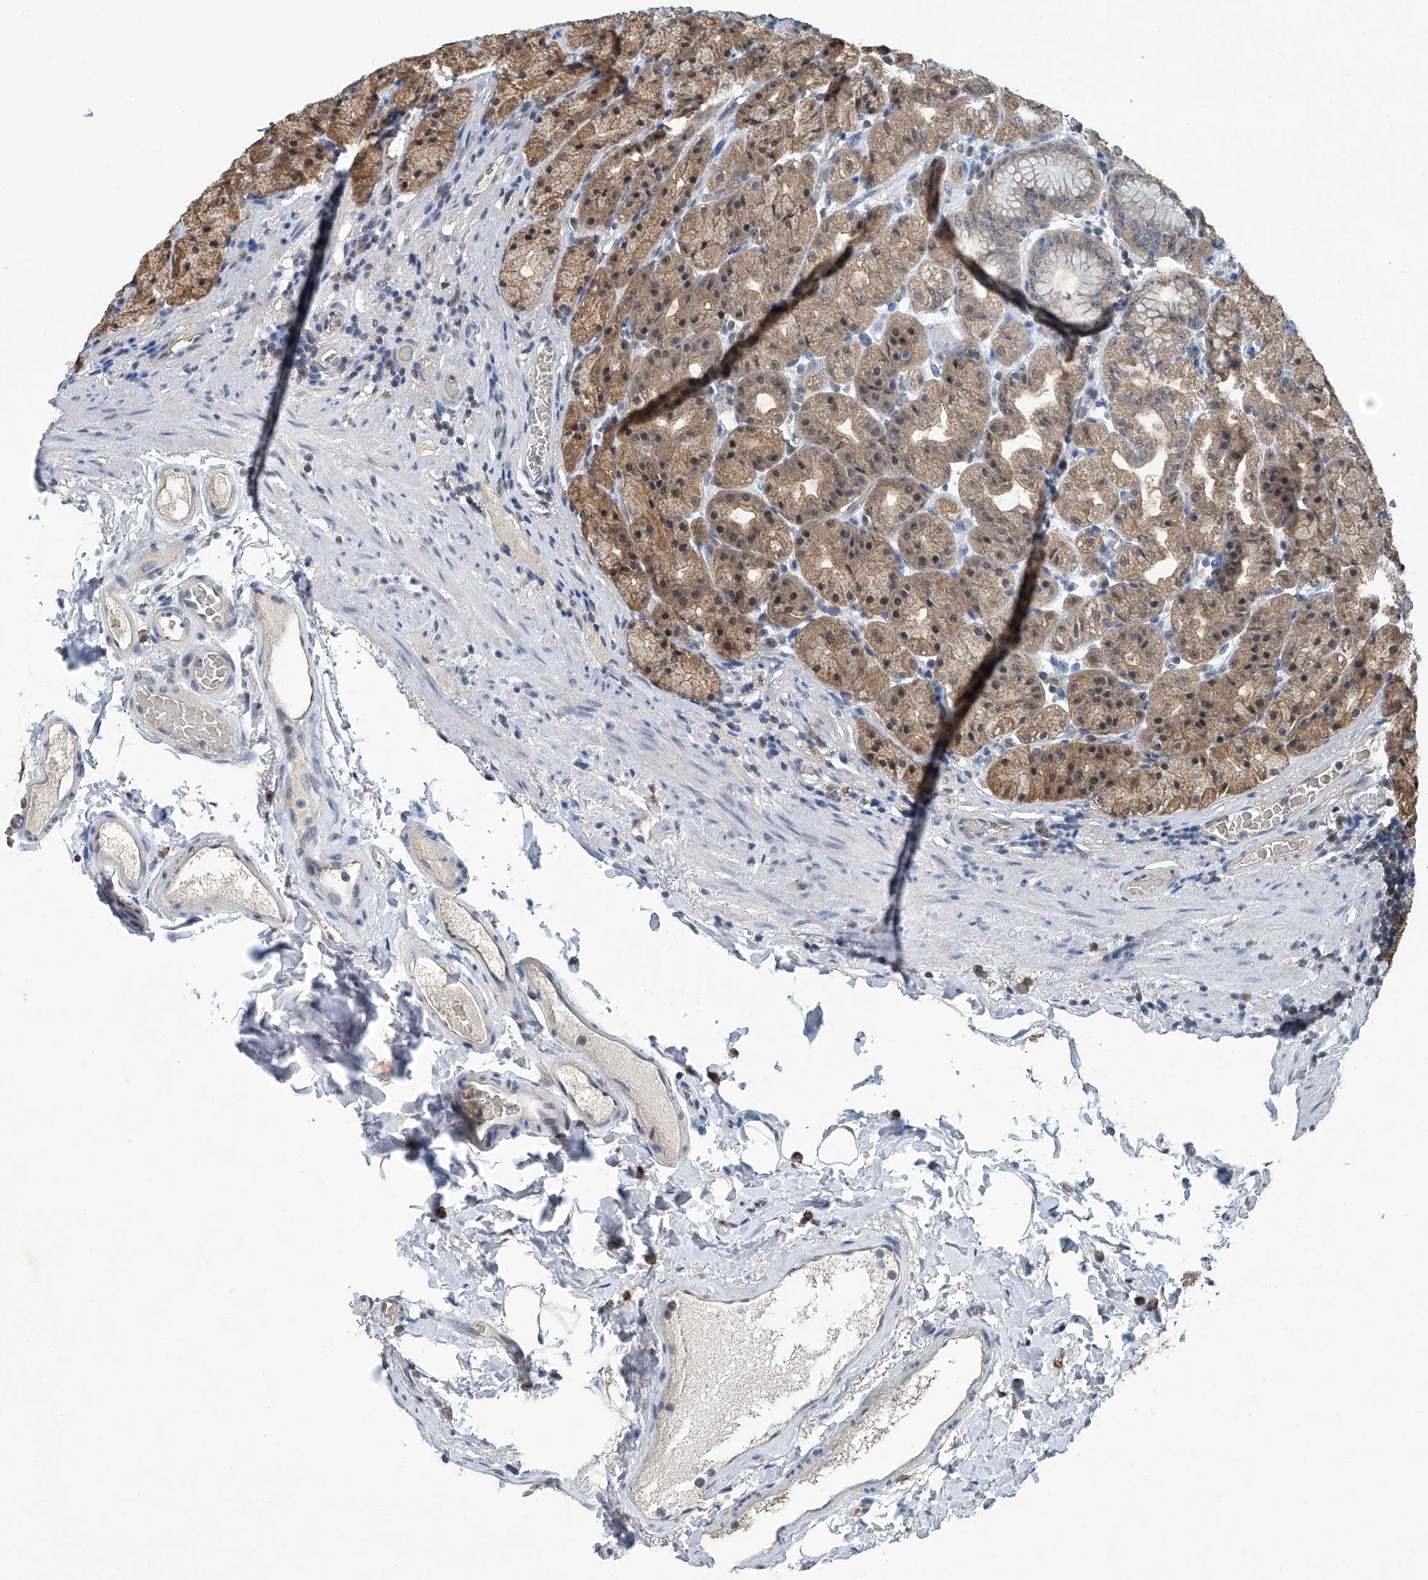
{"staining": {"intensity": "moderate", "quantity": "25%-75%", "location": "cytoplasmic/membranous"}, "tissue": "stomach", "cell_type": "Glandular cells", "image_type": "normal", "snomed": [{"axis": "morphology", "description": "Normal tissue, NOS"}, {"axis": "topography", "description": "Stomach, upper"}], "caption": "Stomach stained for a protein (brown) exhibits moderate cytoplasmic/membranous positive positivity in about 25%-75% of glandular cells.", "gene": "CLK1", "patient": {"sex": "male", "age": 68}}